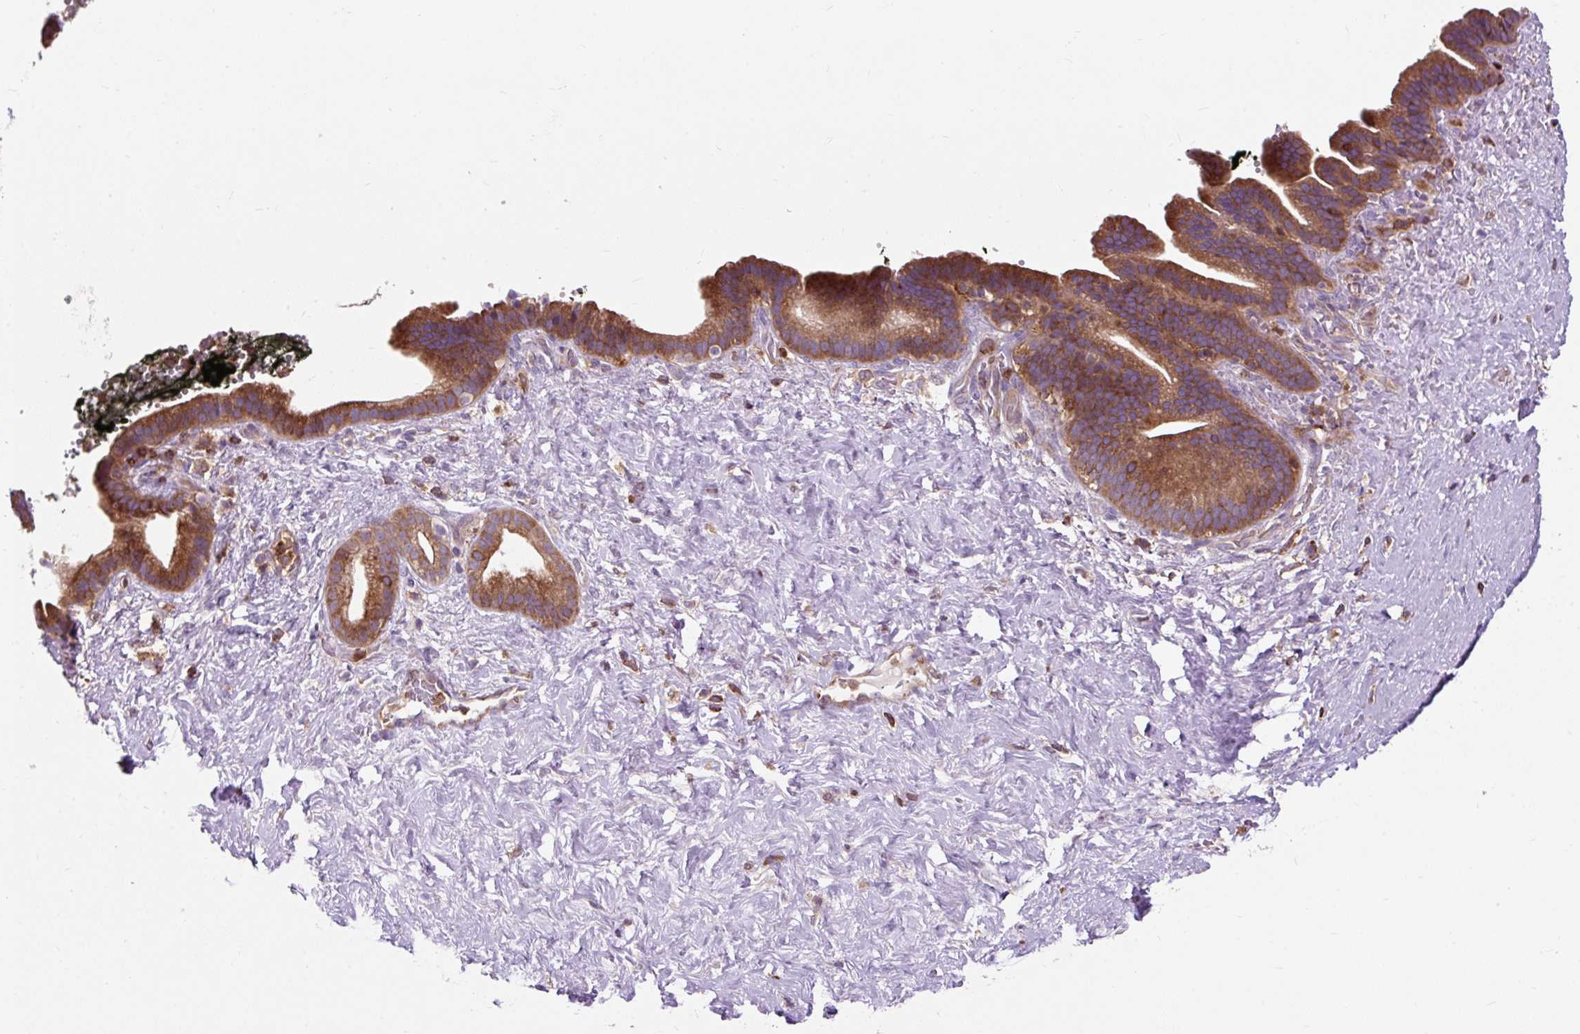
{"staining": {"intensity": "moderate", "quantity": ">75%", "location": "cytoplasmic/membranous"}, "tissue": "pancreatic cancer", "cell_type": "Tumor cells", "image_type": "cancer", "snomed": [{"axis": "morphology", "description": "Adenocarcinoma, NOS"}, {"axis": "topography", "description": "Pancreas"}], "caption": "Human pancreatic cancer stained with a brown dye reveals moderate cytoplasmic/membranous positive expression in about >75% of tumor cells.", "gene": "CISD3", "patient": {"sex": "male", "age": 44}}